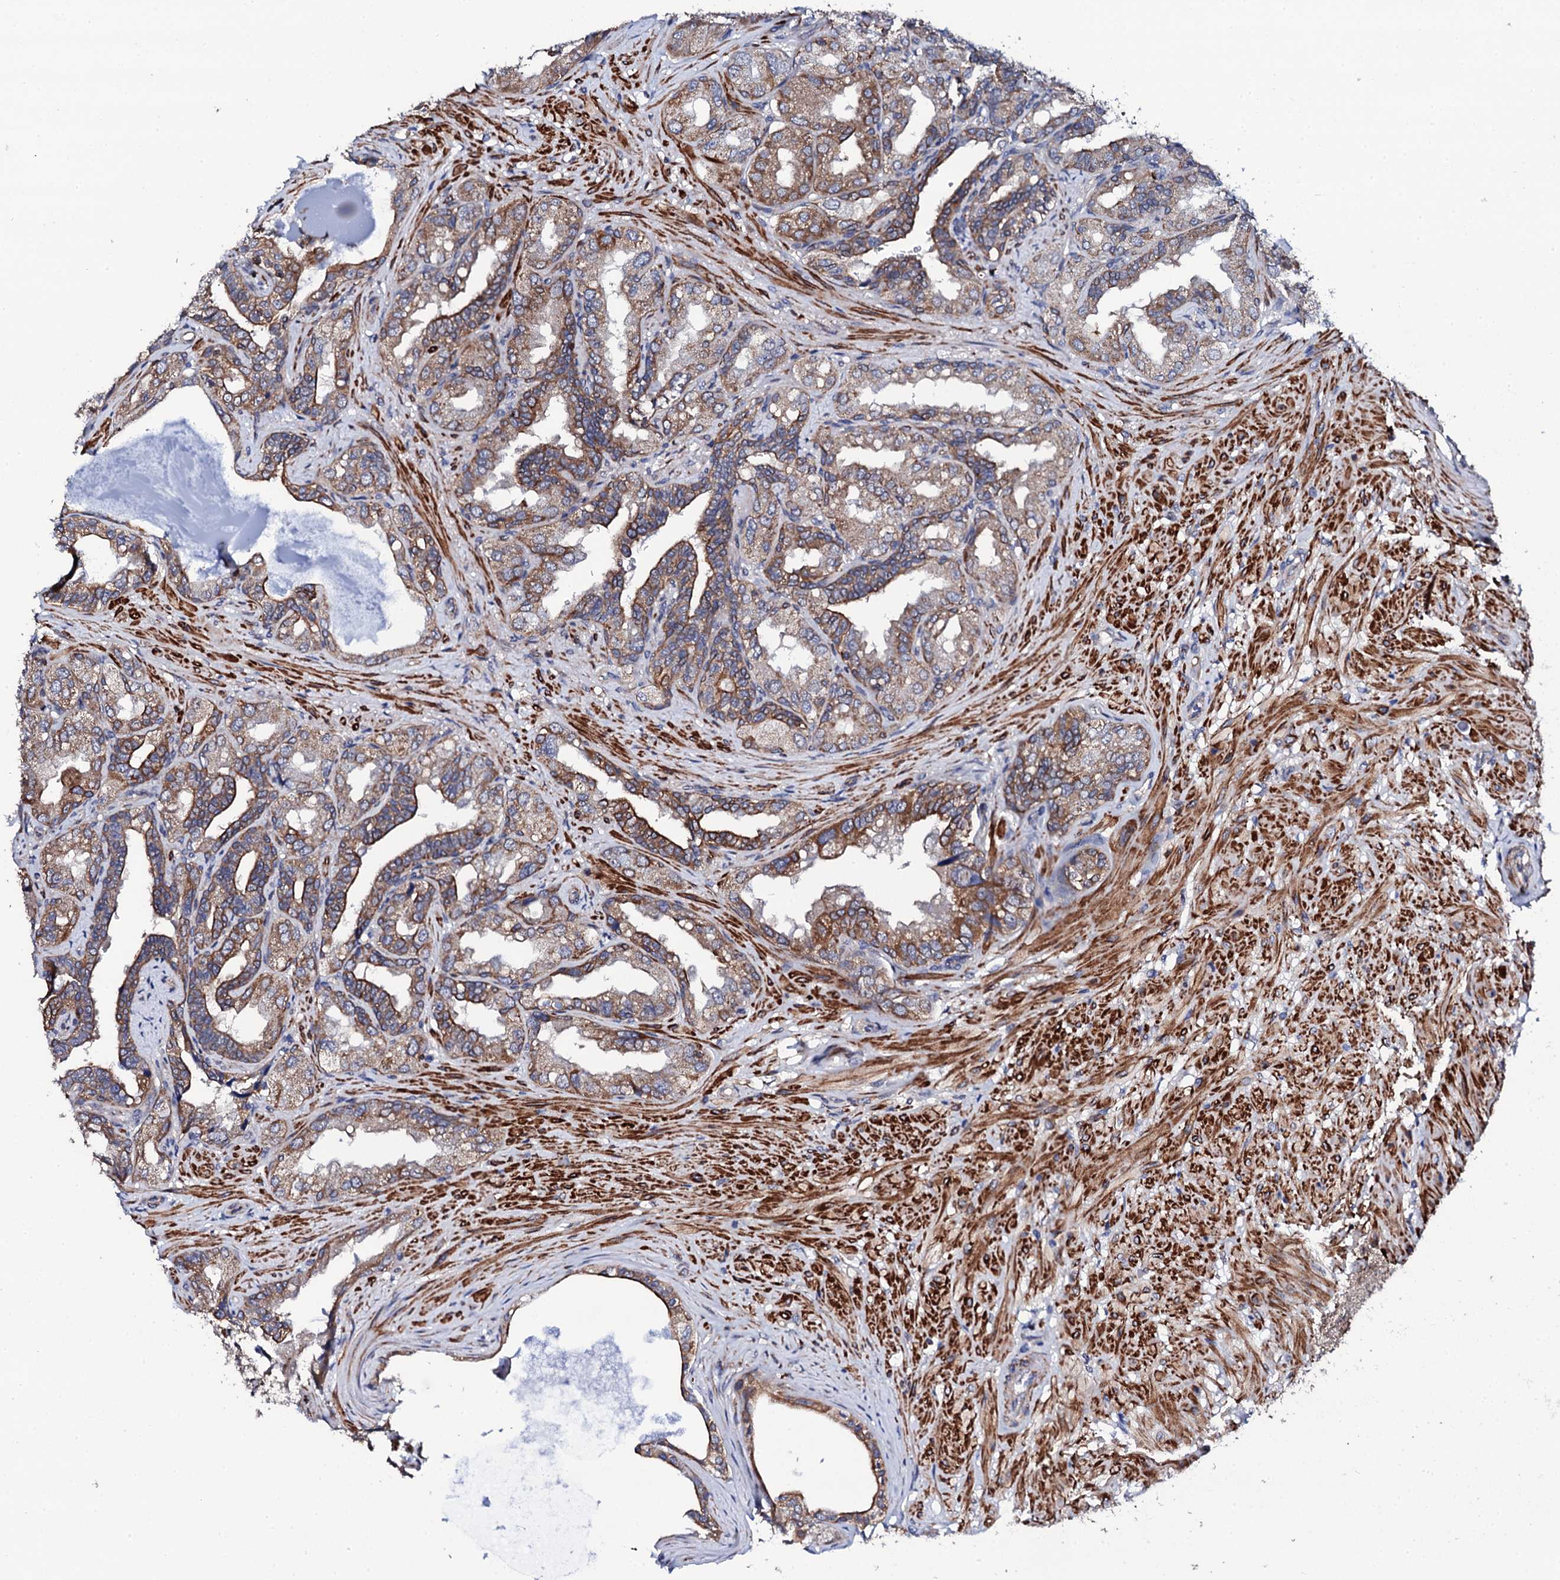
{"staining": {"intensity": "moderate", "quantity": ">75%", "location": "cytoplasmic/membranous"}, "tissue": "seminal vesicle", "cell_type": "Glandular cells", "image_type": "normal", "snomed": [{"axis": "morphology", "description": "Normal tissue, NOS"}, {"axis": "topography", "description": "Seminal veicle"}, {"axis": "topography", "description": "Peripheral nerve tissue"}], "caption": "High-magnification brightfield microscopy of unremarkable seminal vesicle stained with DAB (3,3'-diaminobenzidine) (brown) and counterstained with hematoxylin (blue). glandular cells exhibit moderate cytoplasmic/membranous staining is present in about>75% of cells. The staining was performed using DAB (3,3'-diaminobenzidine) to visualize the protein expression in brown, while the nuclei were stained in blue with hematoxylin (Magnification: 20x).", "gene": "COG4", "patient": {"sex": "male", "age": 63}}